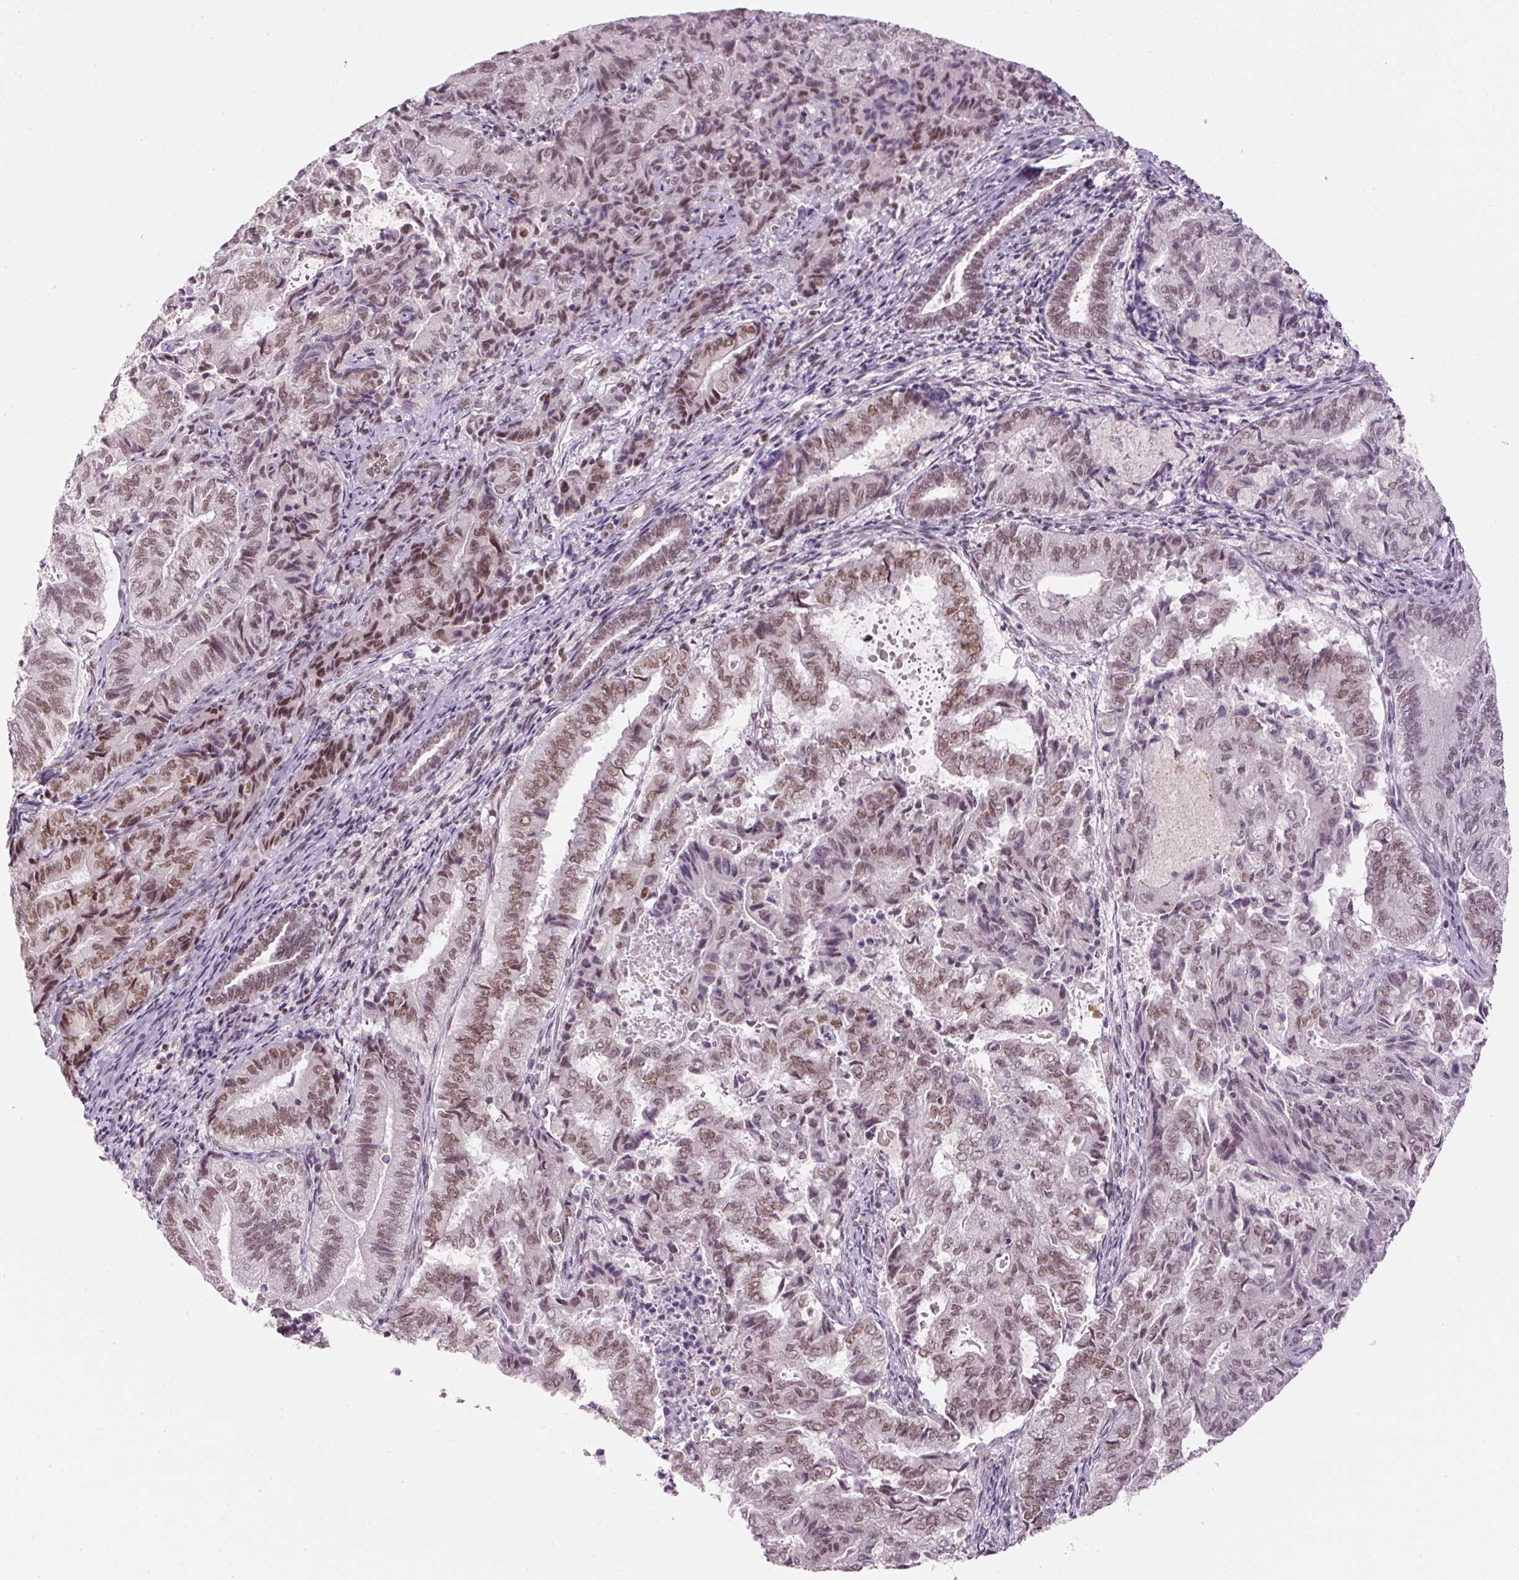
{"staining": {"intensity": "moderate", "quantity": ">75%", "location": "nuclear"}, "tissue": "endometrial cancer", "cell_type": "Tumor cells", "image_type": "cancer", "snomed": [{"axis": "morphology", "description": "Adenocarcinoma, NOS"}, {"axis": "topography", "description": "Endometrium"}], "caption": "A high-resolution histopathology image shows immunohistochemistry (IHC) staining of endometrial cancer, which displays moderate nuclear expression in about >75% of tumor cells.", "gene": "U2AF2", "patient": {"sex": "female", "age": 80}}